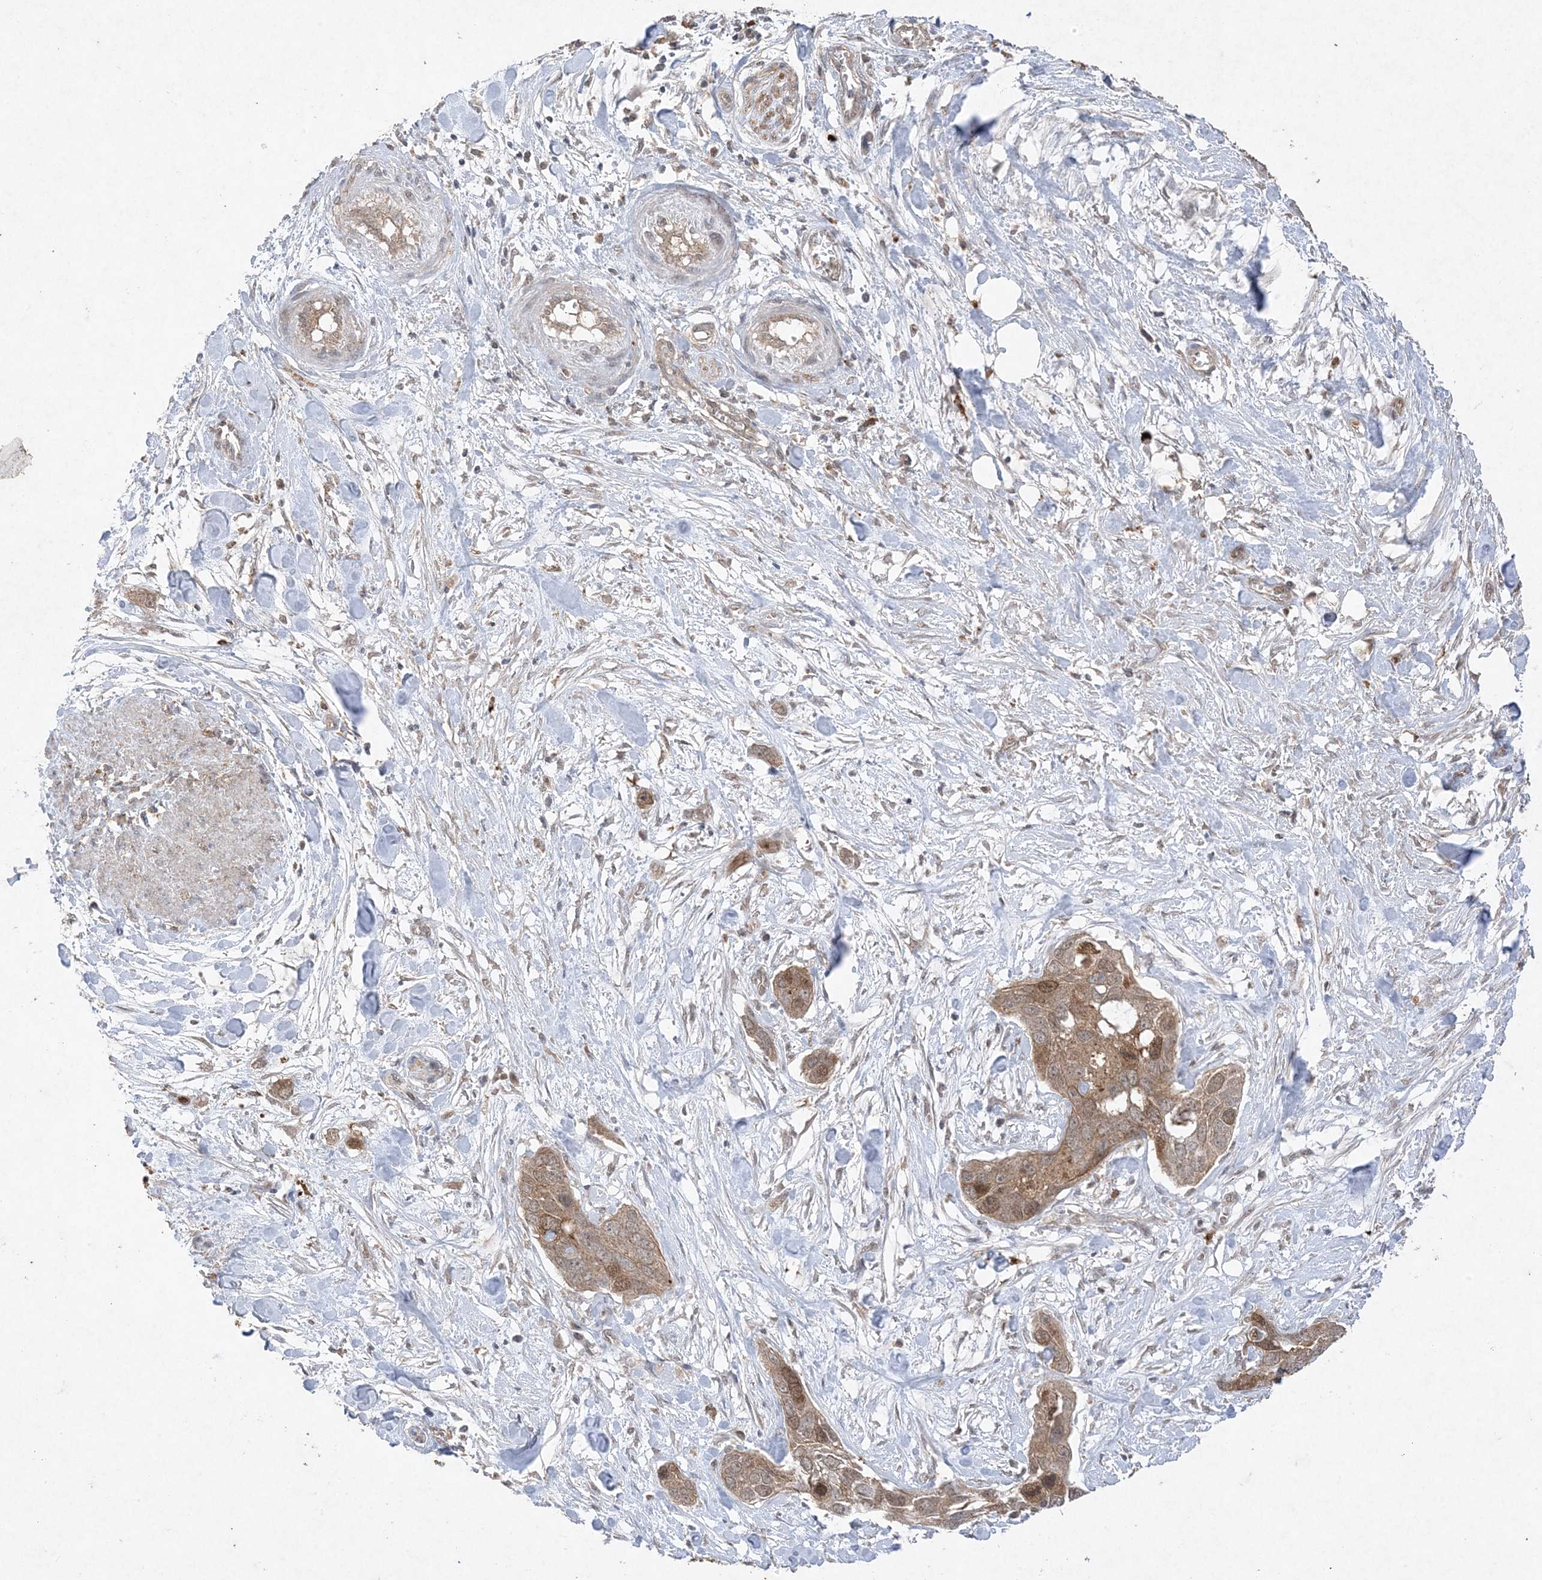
{"staining": {"intensity": "moderate", "quantity": ">75%", "location": "cytoplasmic/membranous"}, "tissue": "pancreatic cancer", "cell_type": "Tumor cells", "image_type": "cancer", "snomed": [{"axis": "morphology", "description": "Adenocarcinoma, NOS"}, {"axis": "topography", "description": "Pancreas"}], "caption": "Human pancreatic cancer (adenocarcinoma) stained with a protein marker reveals moderate staining in tumor cells.", "gene": "UBE2C", "patient": {"sex": "female", "age": 60}}